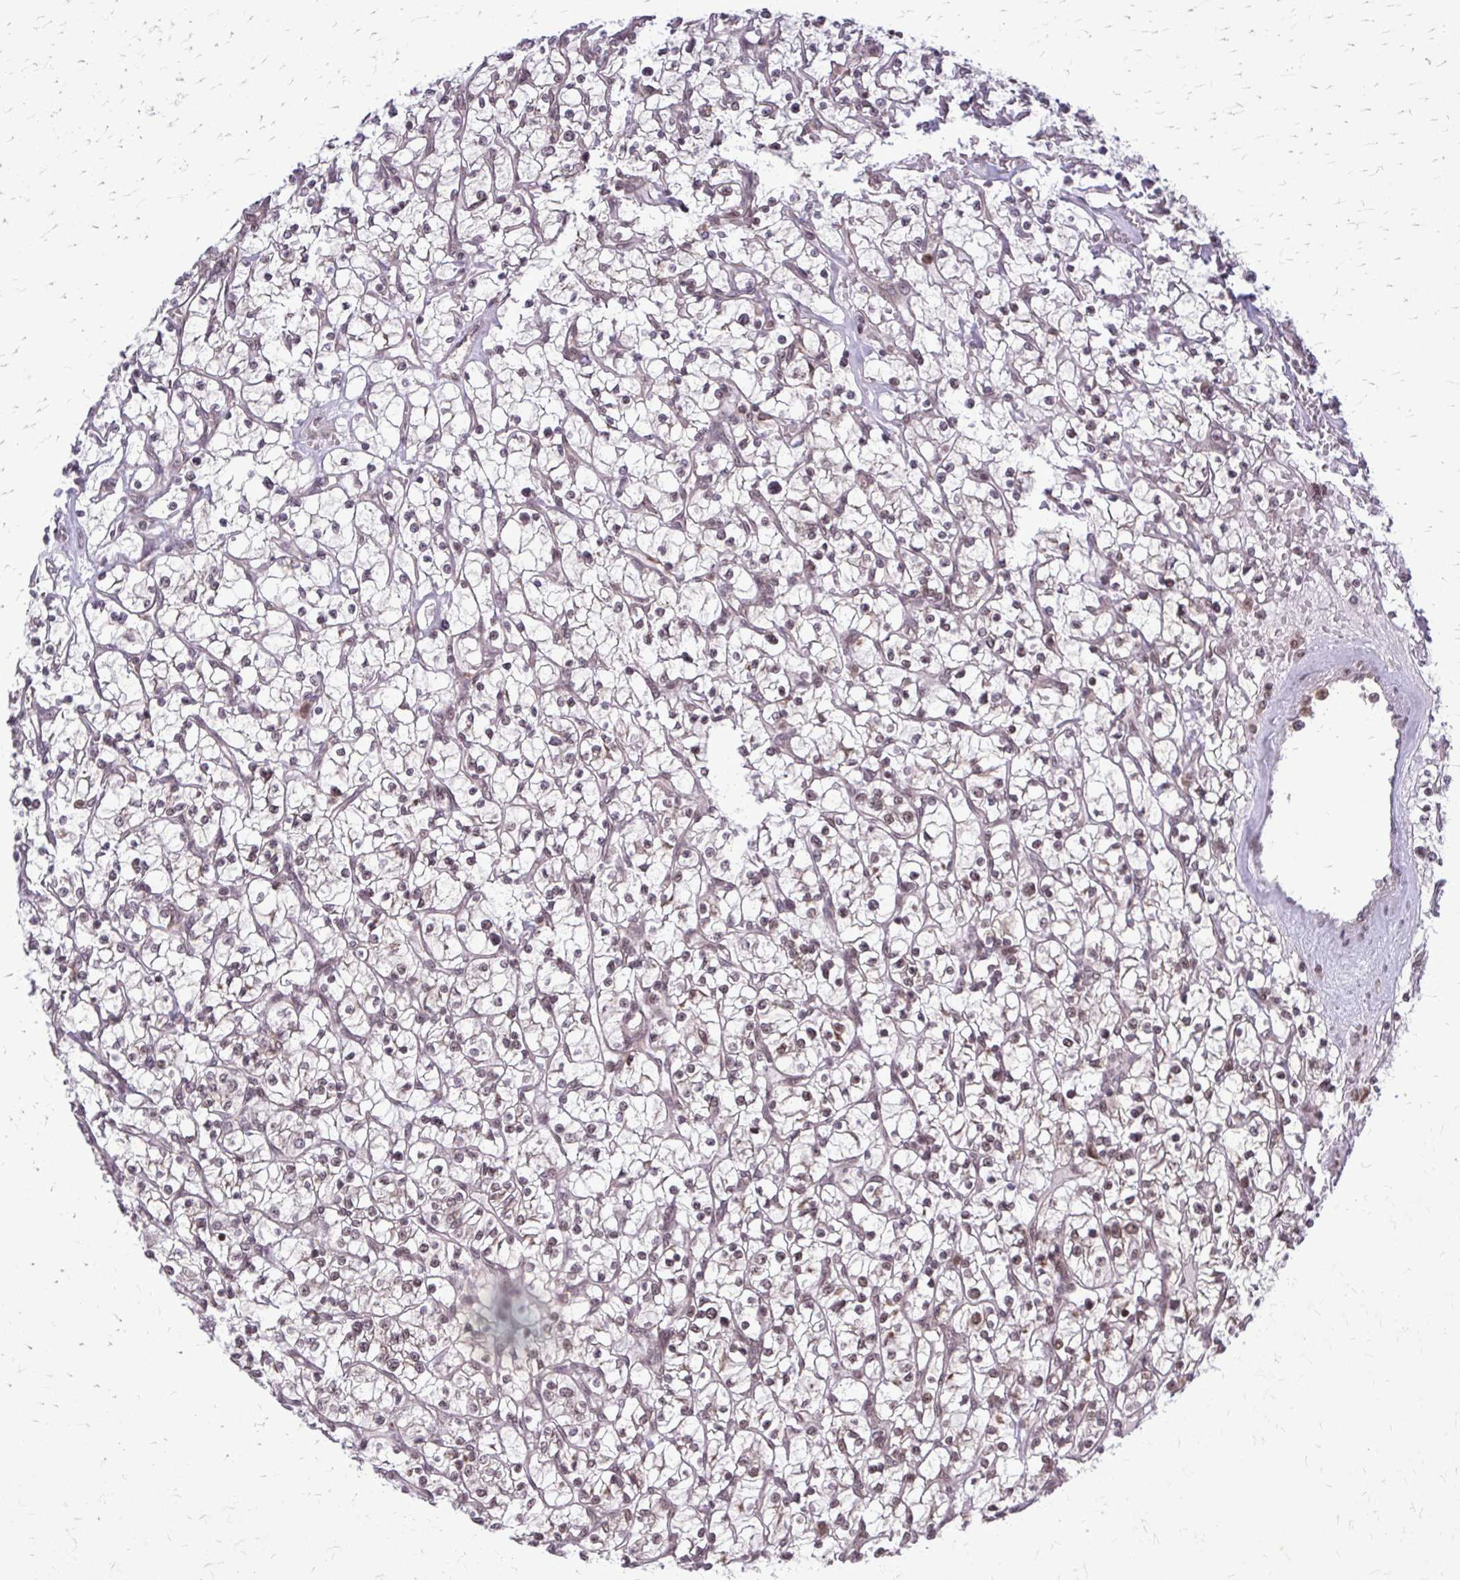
{"staining": {"intensity": "moderate", "quantity": "<25%", "location": "nuclear"}, "tissue": "renal cancer", "cell_type": "Tumor cells", "image_type": "cancer", "snomed": [{"axis": "morphology", "description": "Adenocarcinoma, NOS"}, {"axis": "topography", "description": "Kidney"}], "caption": "A low amount of moderate nuclear expression is identified in about <25% of tumor cells in renal adenocarcinoma tissue. Using DAB (3,3'-diaminobenzidine) (brown) and hematoxylin (blue) stains, captured at high magnification using brightfield microscopy.", "gene": "HDAC3", "patient": {"sex": "female", "age": 64}}